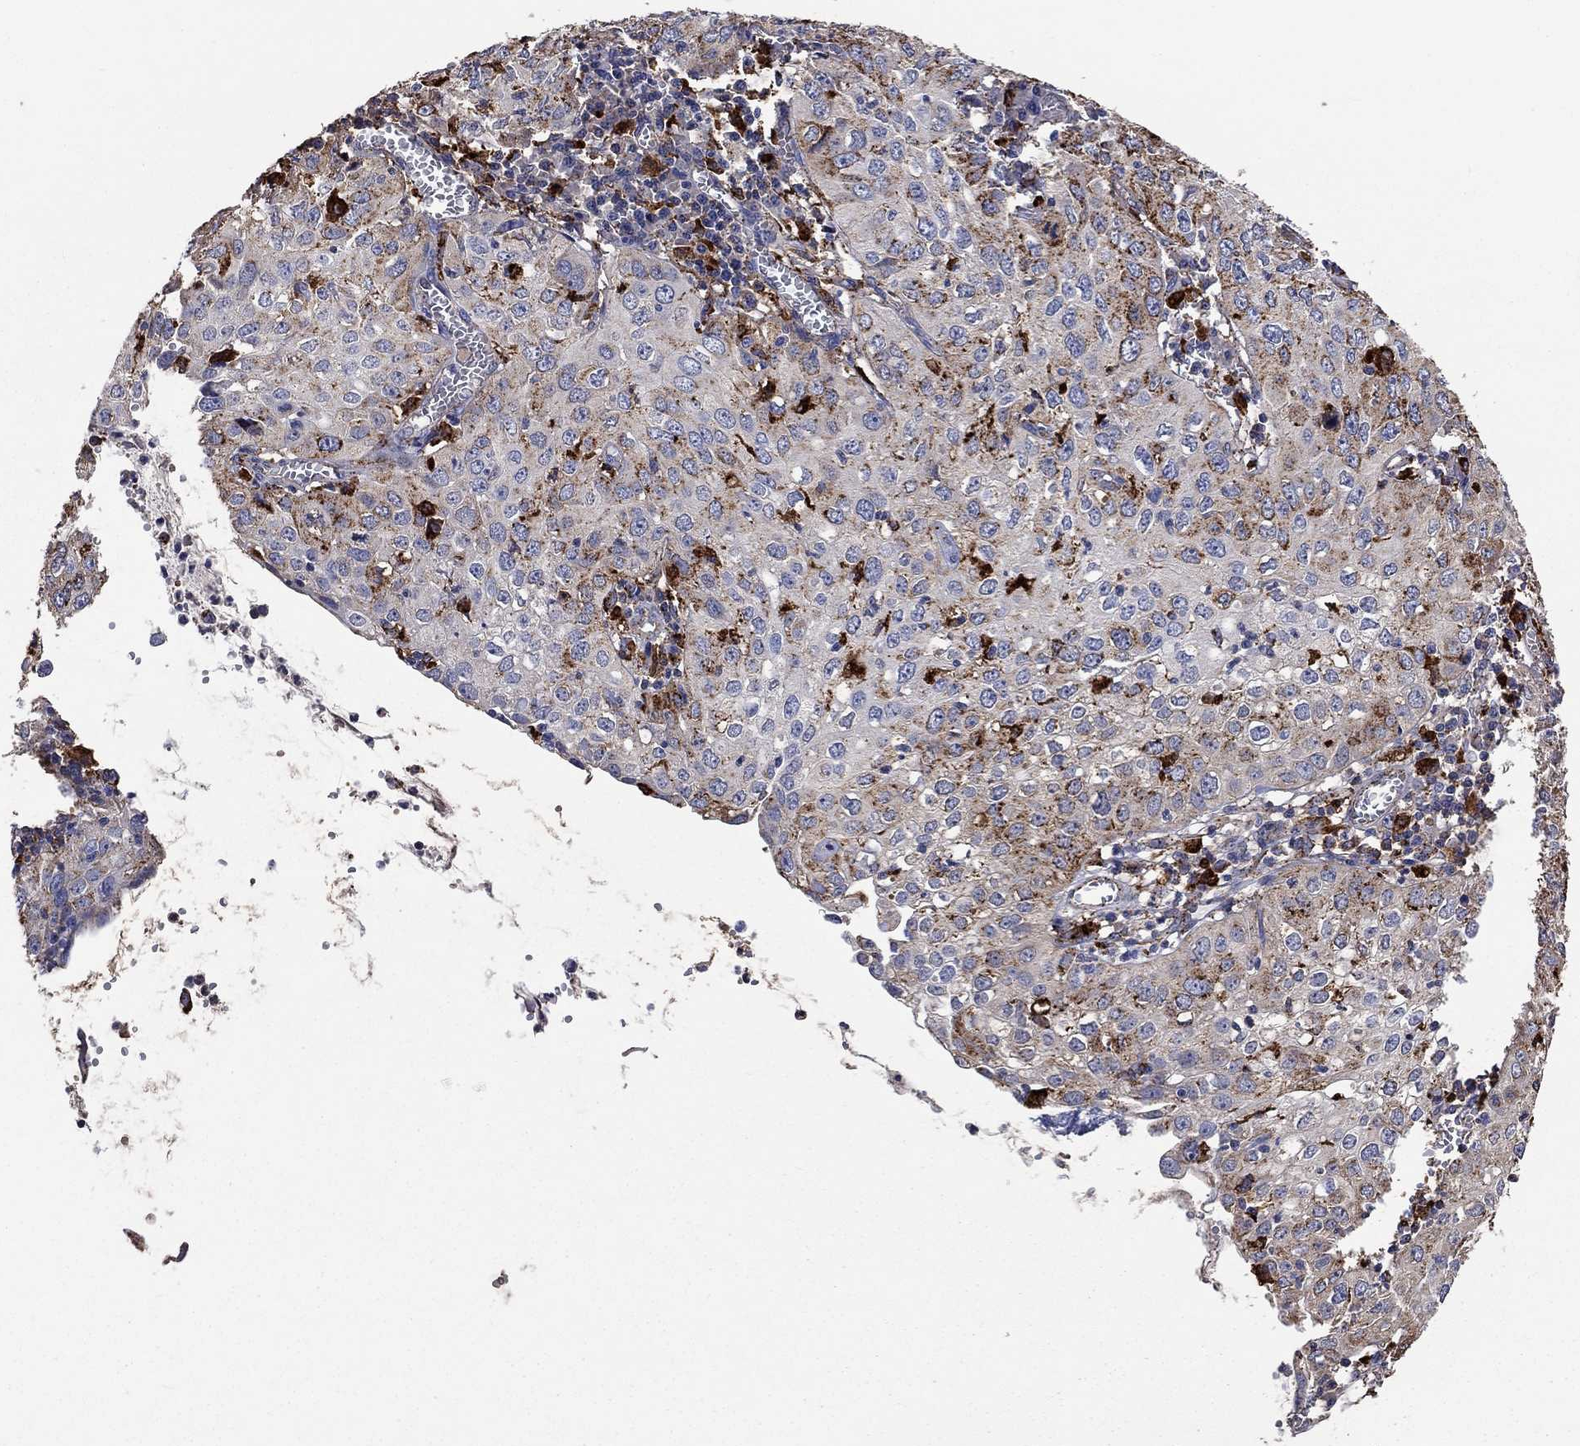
{"staining": {"intensity": "moderate", "quantity": ">75%", "location": "cytoplasmic/membranous"}, "tissue": "cervical cancer", "cell_type": "Tumor cells", "image_type": "cancer", "snomed": [{"axis": "morphology", "description": "Squamous cell carcinoma, NOS"}, {"axis": "topography", "description": "Cervix"}], "caption": "Cervical cancer (squamous cell carcinoma) stained with DAB immunohistochemistry demonstrates medium levels of moderate cytoplasmic/membranous expression in approximately >75% of tumor cells.", "gene": "CTSB", "patient": {"sex": "female", "age": 24}}